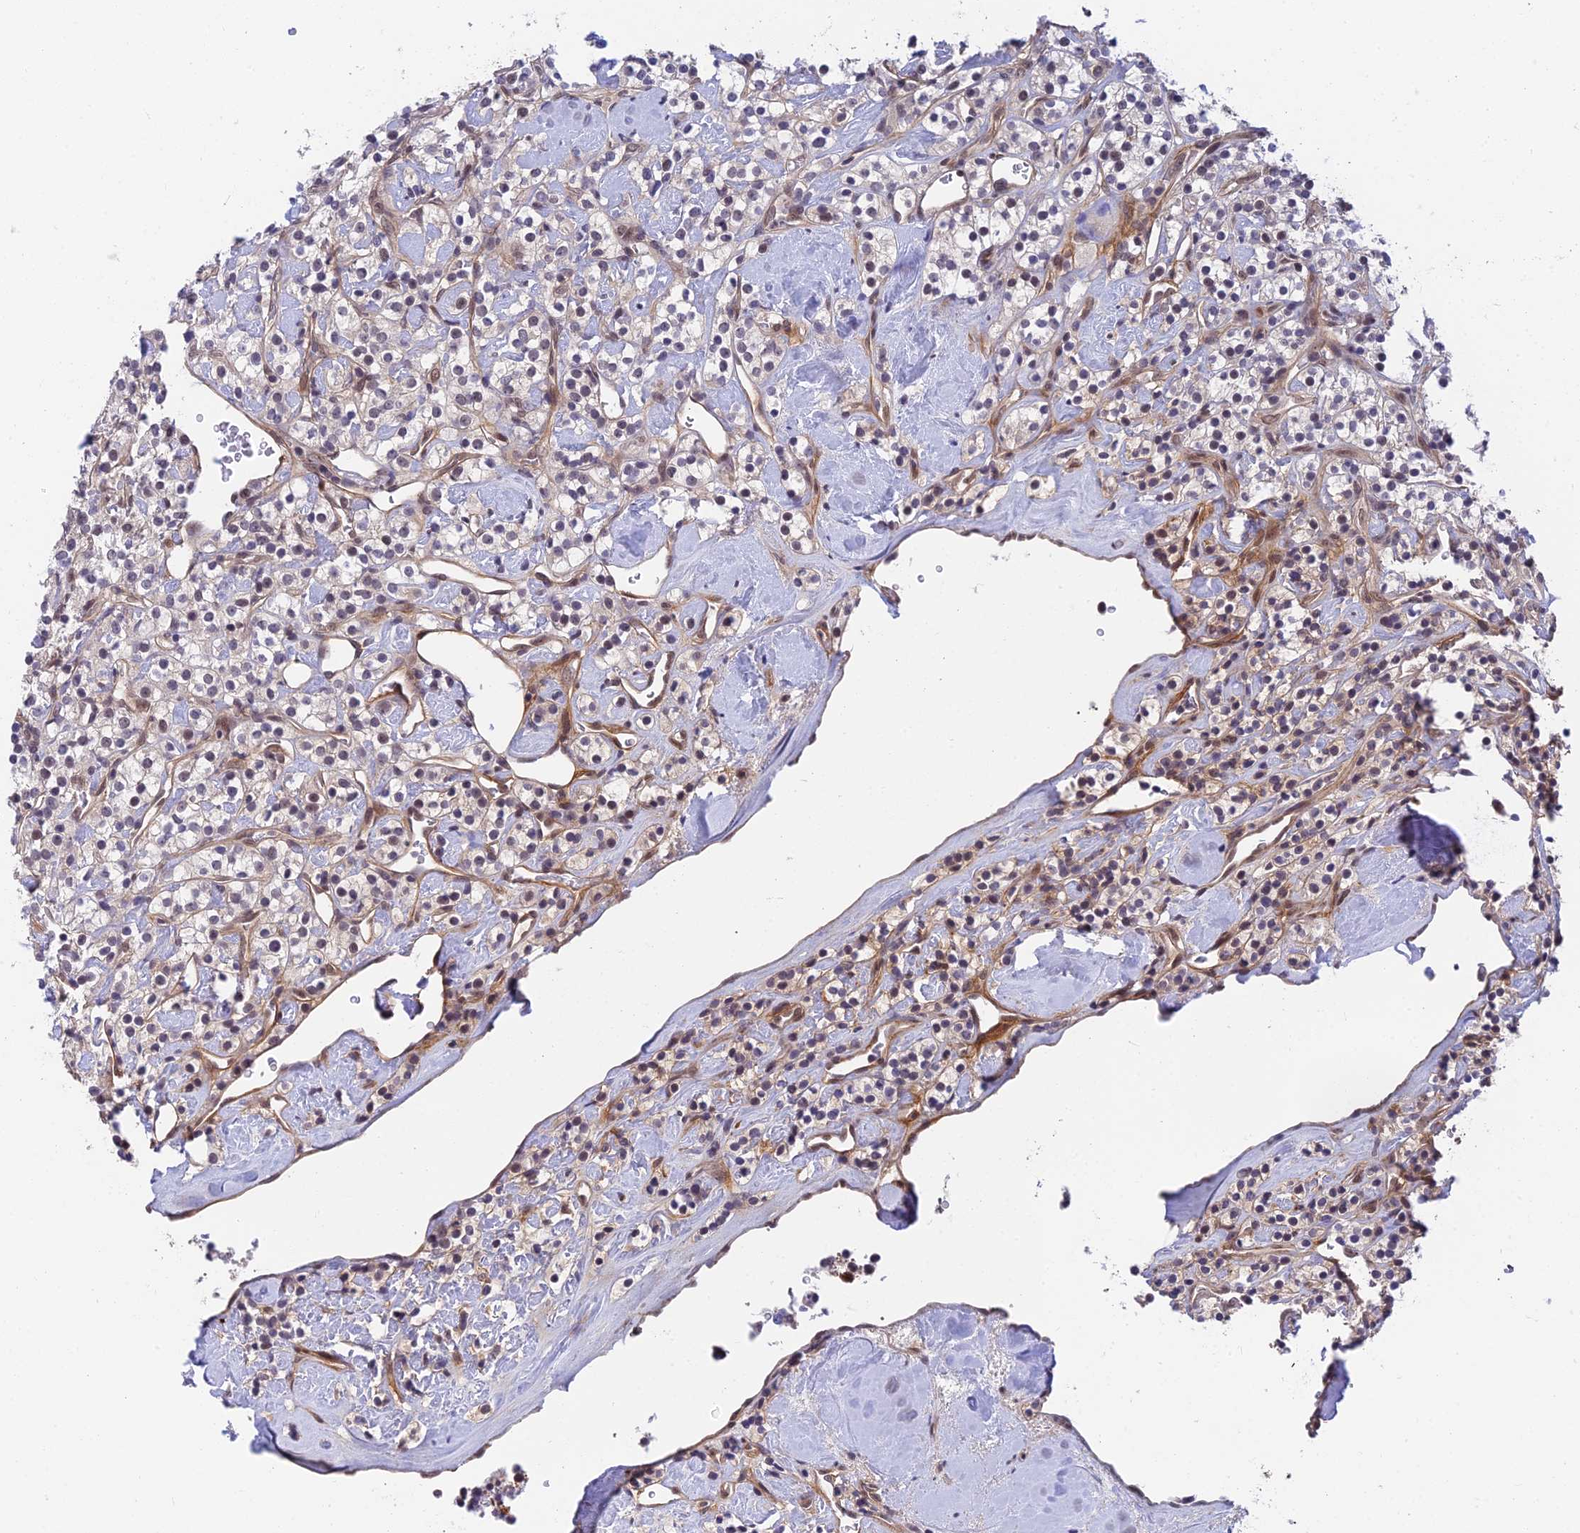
{"staining": {"intensity": "weak", "quantity": "<25%", "location": "nuclear"}, "tissue": "renal cancer", "cell_type": "Tumor cells", "image_type": "cancer", "snomed": [{"axis": "morphology", "description": "Adenocarcinoma, NOS"}, {"axis": "topography", "description": "Kidney"}], "caption": "Renal cancer stained for a protein using immunohistochemistry (IHC) reveals no positivity tumor cells.", "gene": "NSMCE1", "patient": {"sex": "male", "age": 77}}